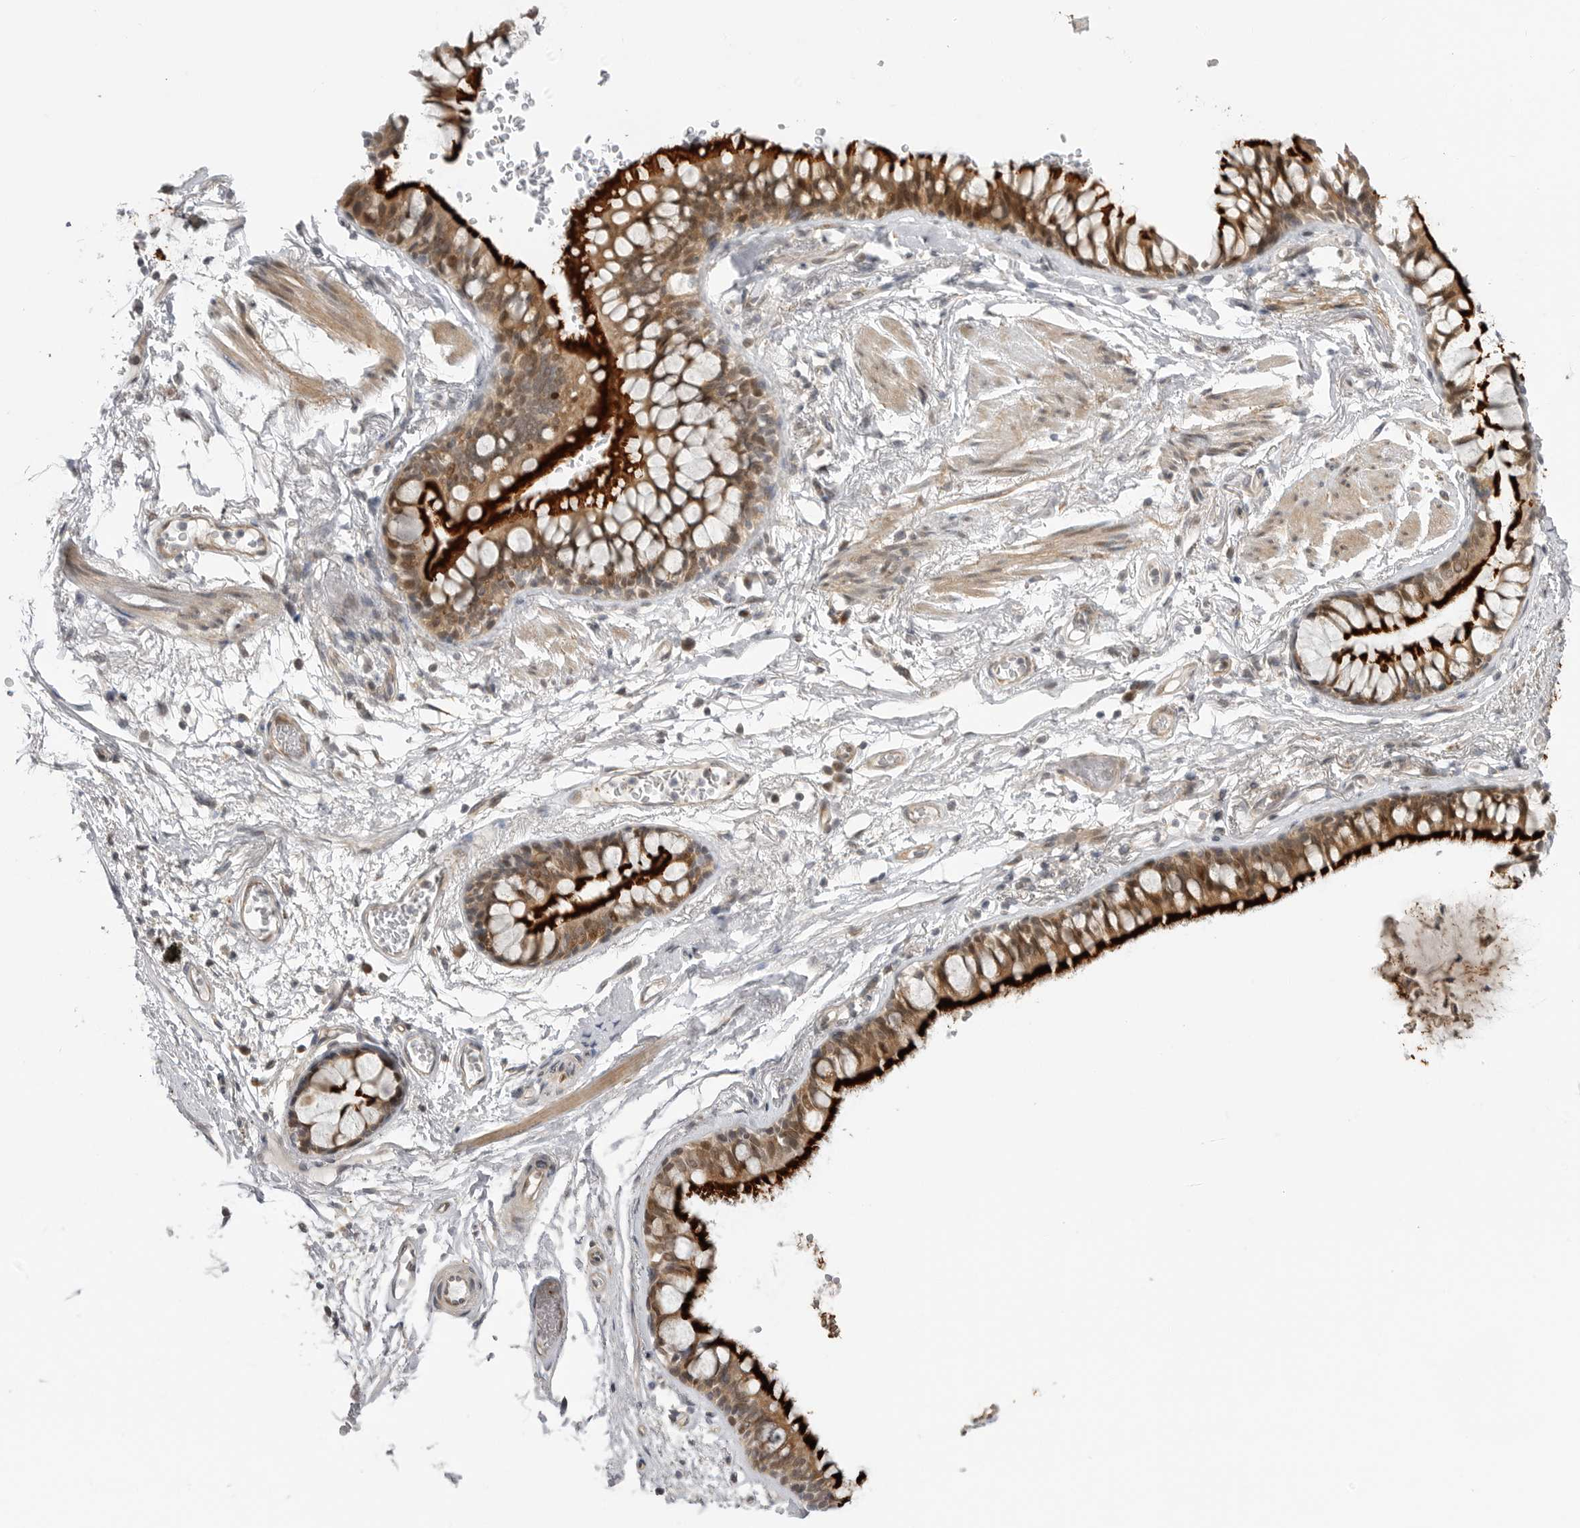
{"staining": {"intensity": "negative", "quantity": "none", "location": "none"}, "tissue": "adipose tissue", "cell_type": "Adipocytes", "image_type": "normal", "snomed": [{"axis": "morphology", "description": "Normal tissue, NOS"}, {"axis": "topography", "description": "Cartilage tissue"}, {"axis": "topography", "description": "Bronchus"}], "caption": "Photomicrograph shows no protein positivity in adipocytes of unremarkable adipose tissue.", "gene": "GGT6", "patient": {"sex": "female", "age": 73}}